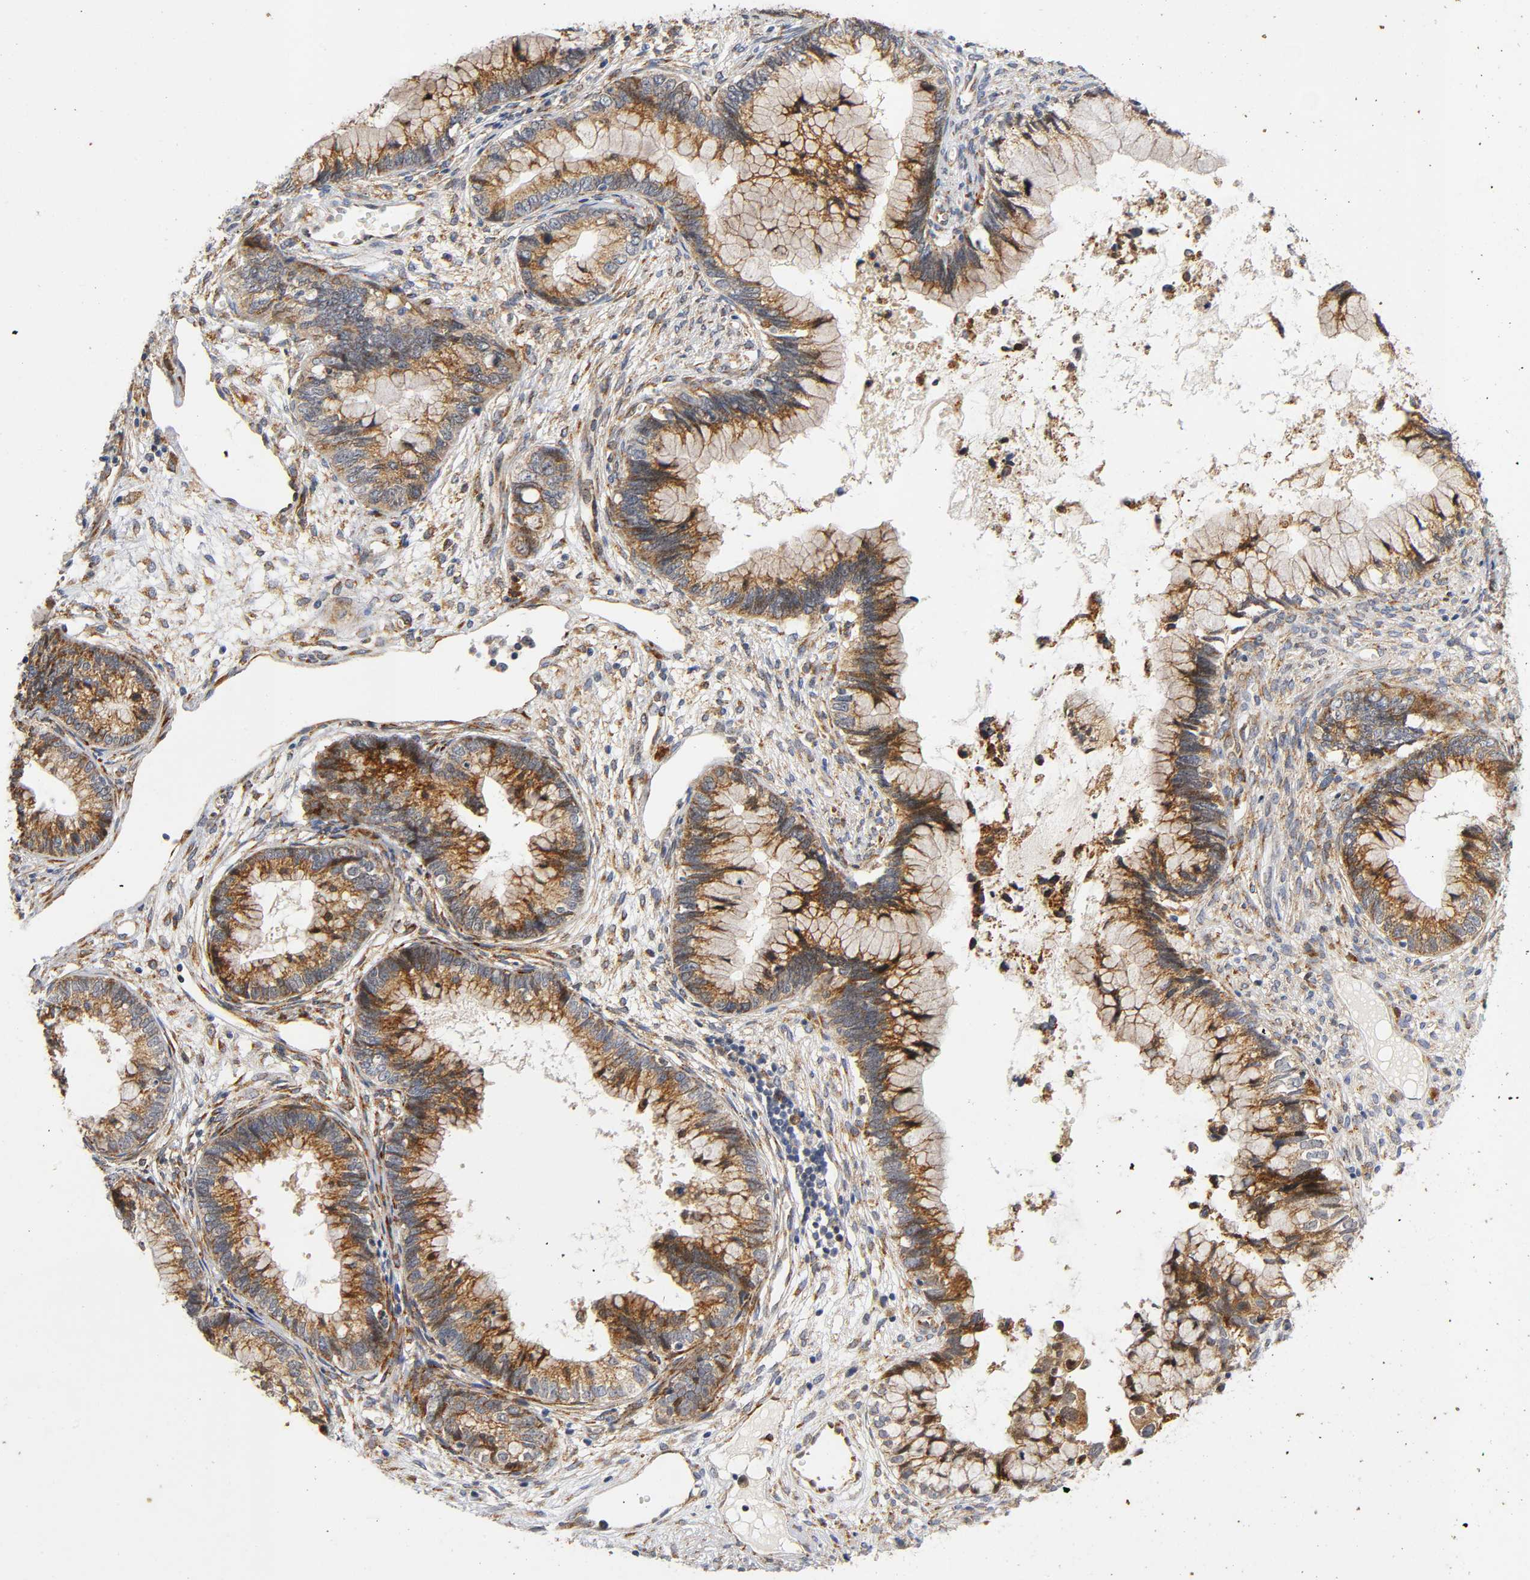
{"staining": {"intensity": "strong", "quantity": ">75%", "location": "cytoplasmic/membranous"}, "tissue": "cervical cancer", "cell_type": "Tumor cells", "image_type": "cancer", "snomed": [{"axis": "morphology", "description": "Adenocarcinoma, NOS"}, {"axis": "topography", "description": "Cervix"}], "caption": "Immunohistochemical staining of cervical adenocarcinoma shows high levels of strong cytoplasmic/membranous staining in about >75% of tumor cells.", "gene": "SOS2", "patient": {"sex": "female", "age": 44}}